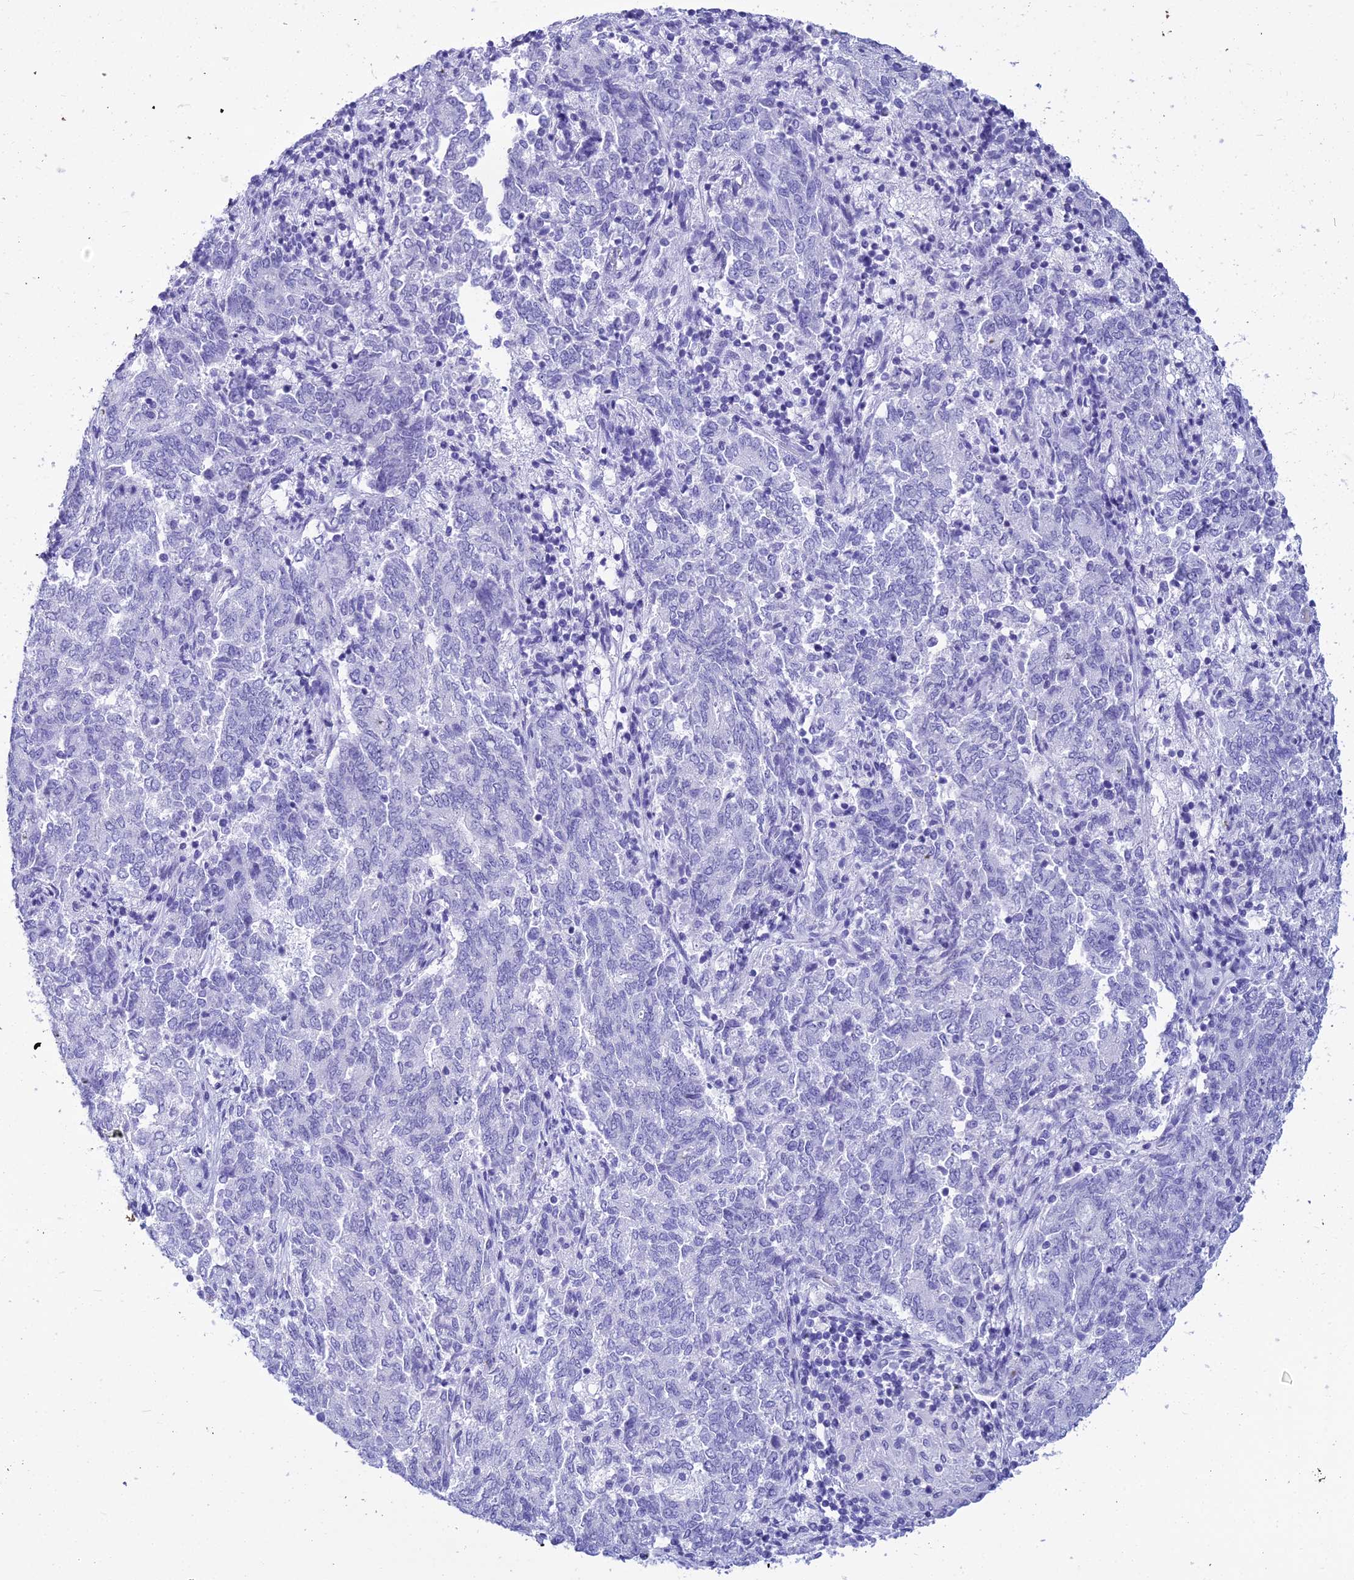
{"staining": {"intensity": "negative", "quantity": "none", "location": "none"}, "tissue": "endometrial cancer", "cell_type": "Tumor cells", "image_type": "cancer", "snomed": [{"axis": "morphology", "description": "Adenocarcinoma, NOS"}, {"axis": "topography", "description": "Endometrium"}], "caption": "Histopathology image shows no significant protein positivity in tumor cells of endometrial cancer. Brightfield microscopy of immunohistochemistry stained with DAB (3,3'-diaminobenzidine) (brown) and hematoxylin (blue), captured at high magnification.", "gene": "ZNF442", "patient": {"sex": "female", "age": 80}}